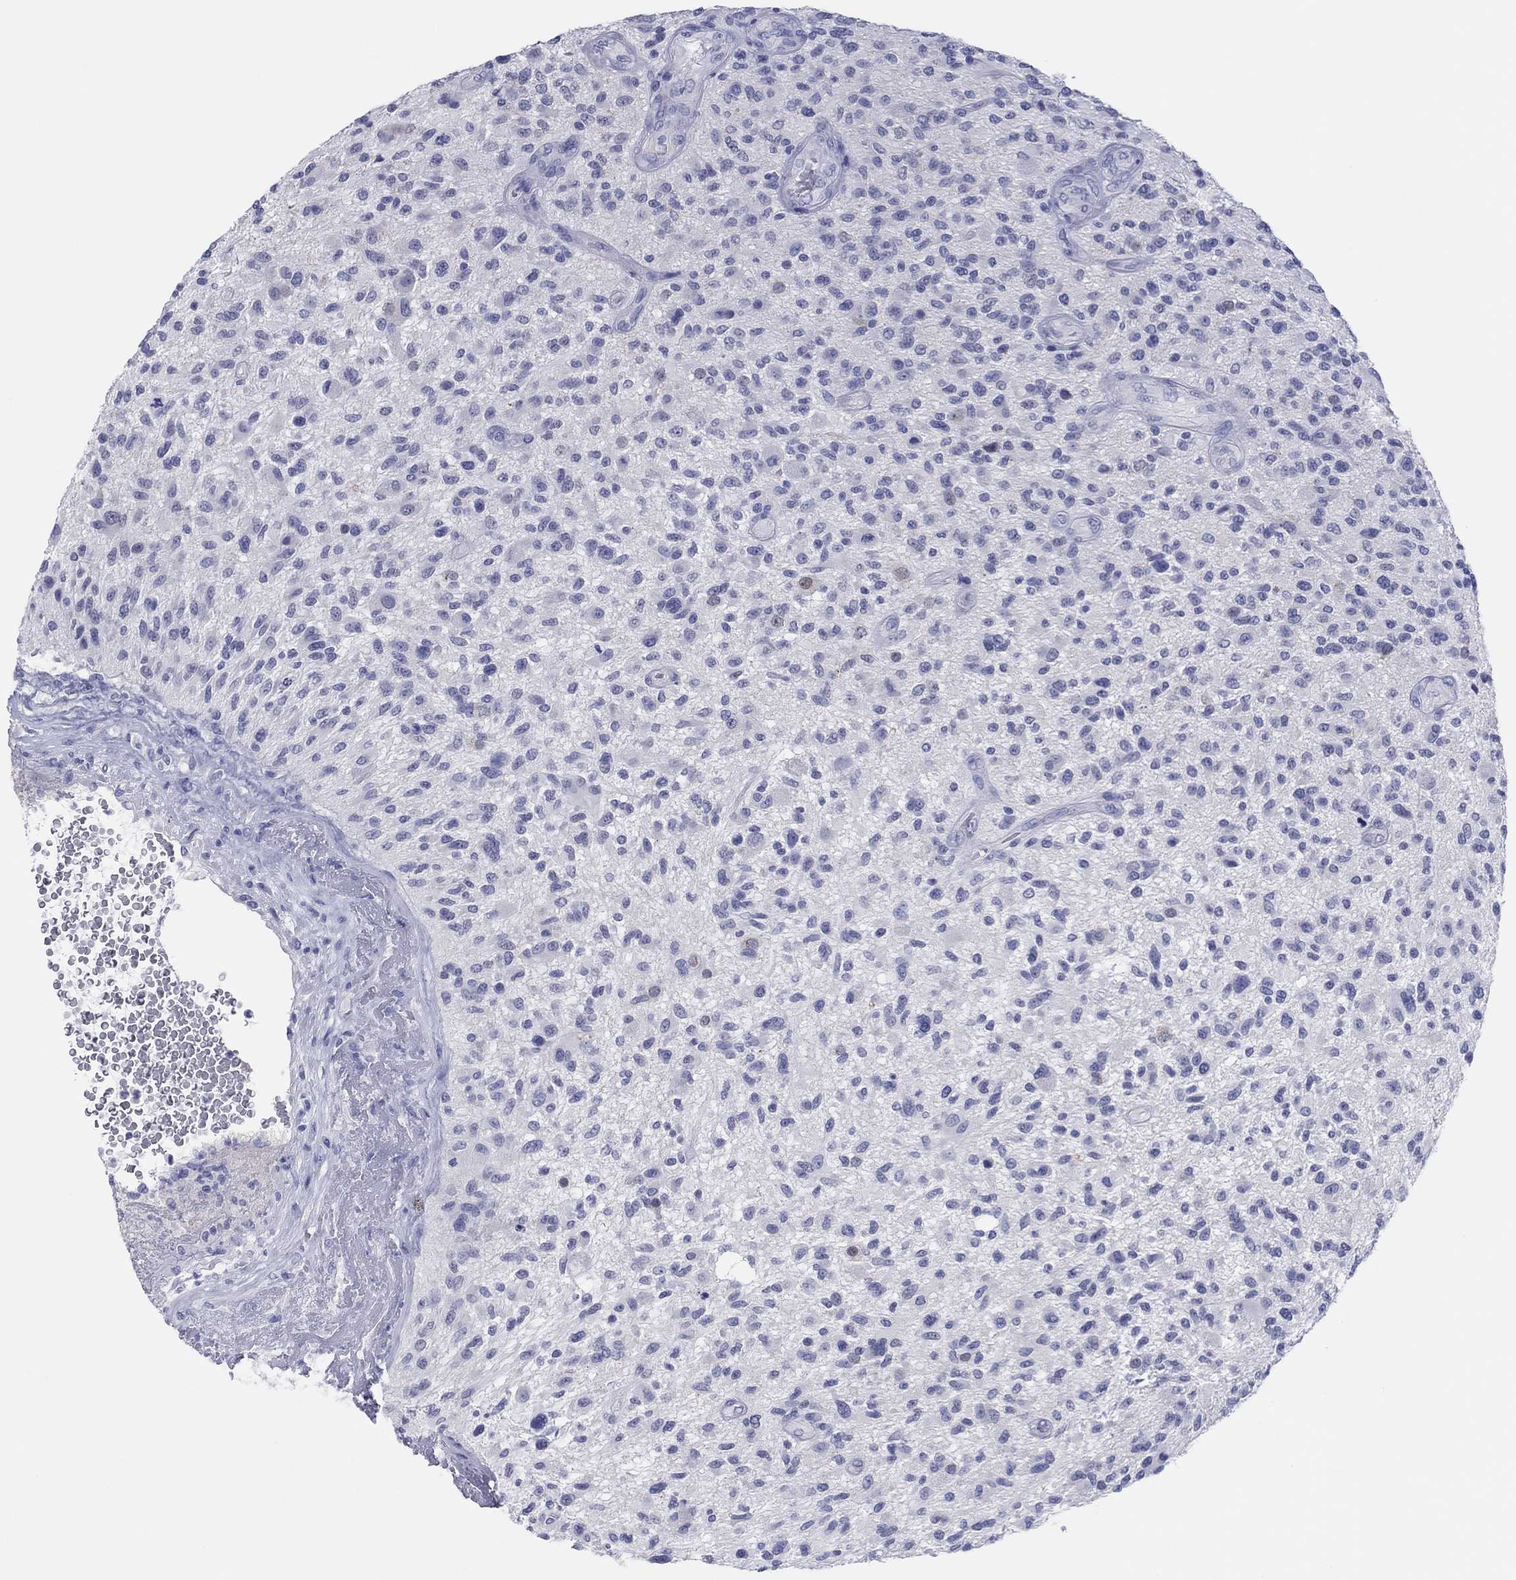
{"staining": {"intensity": "negative", "quantity": "none", "location": "none"}, "tissue": "glioma", "cell_type": "Tumor cells", "image_type": "cancer", "snomed": [{"axis": "morphology", "description": "Glioma, malignant, High grade"}, {"axis": "topography", "description": "Brain"}], "caption": "This micrograph is of glioma stained with IHC to label a protein in brown with the nuclei are counter-stained blue. There is no expression in tumor cells. (Immunohistochemistry (ihc), brightfield microscopy, high magnification).", "gene": "ERICH3", "patient": {"sex": "male", "age": 47}}